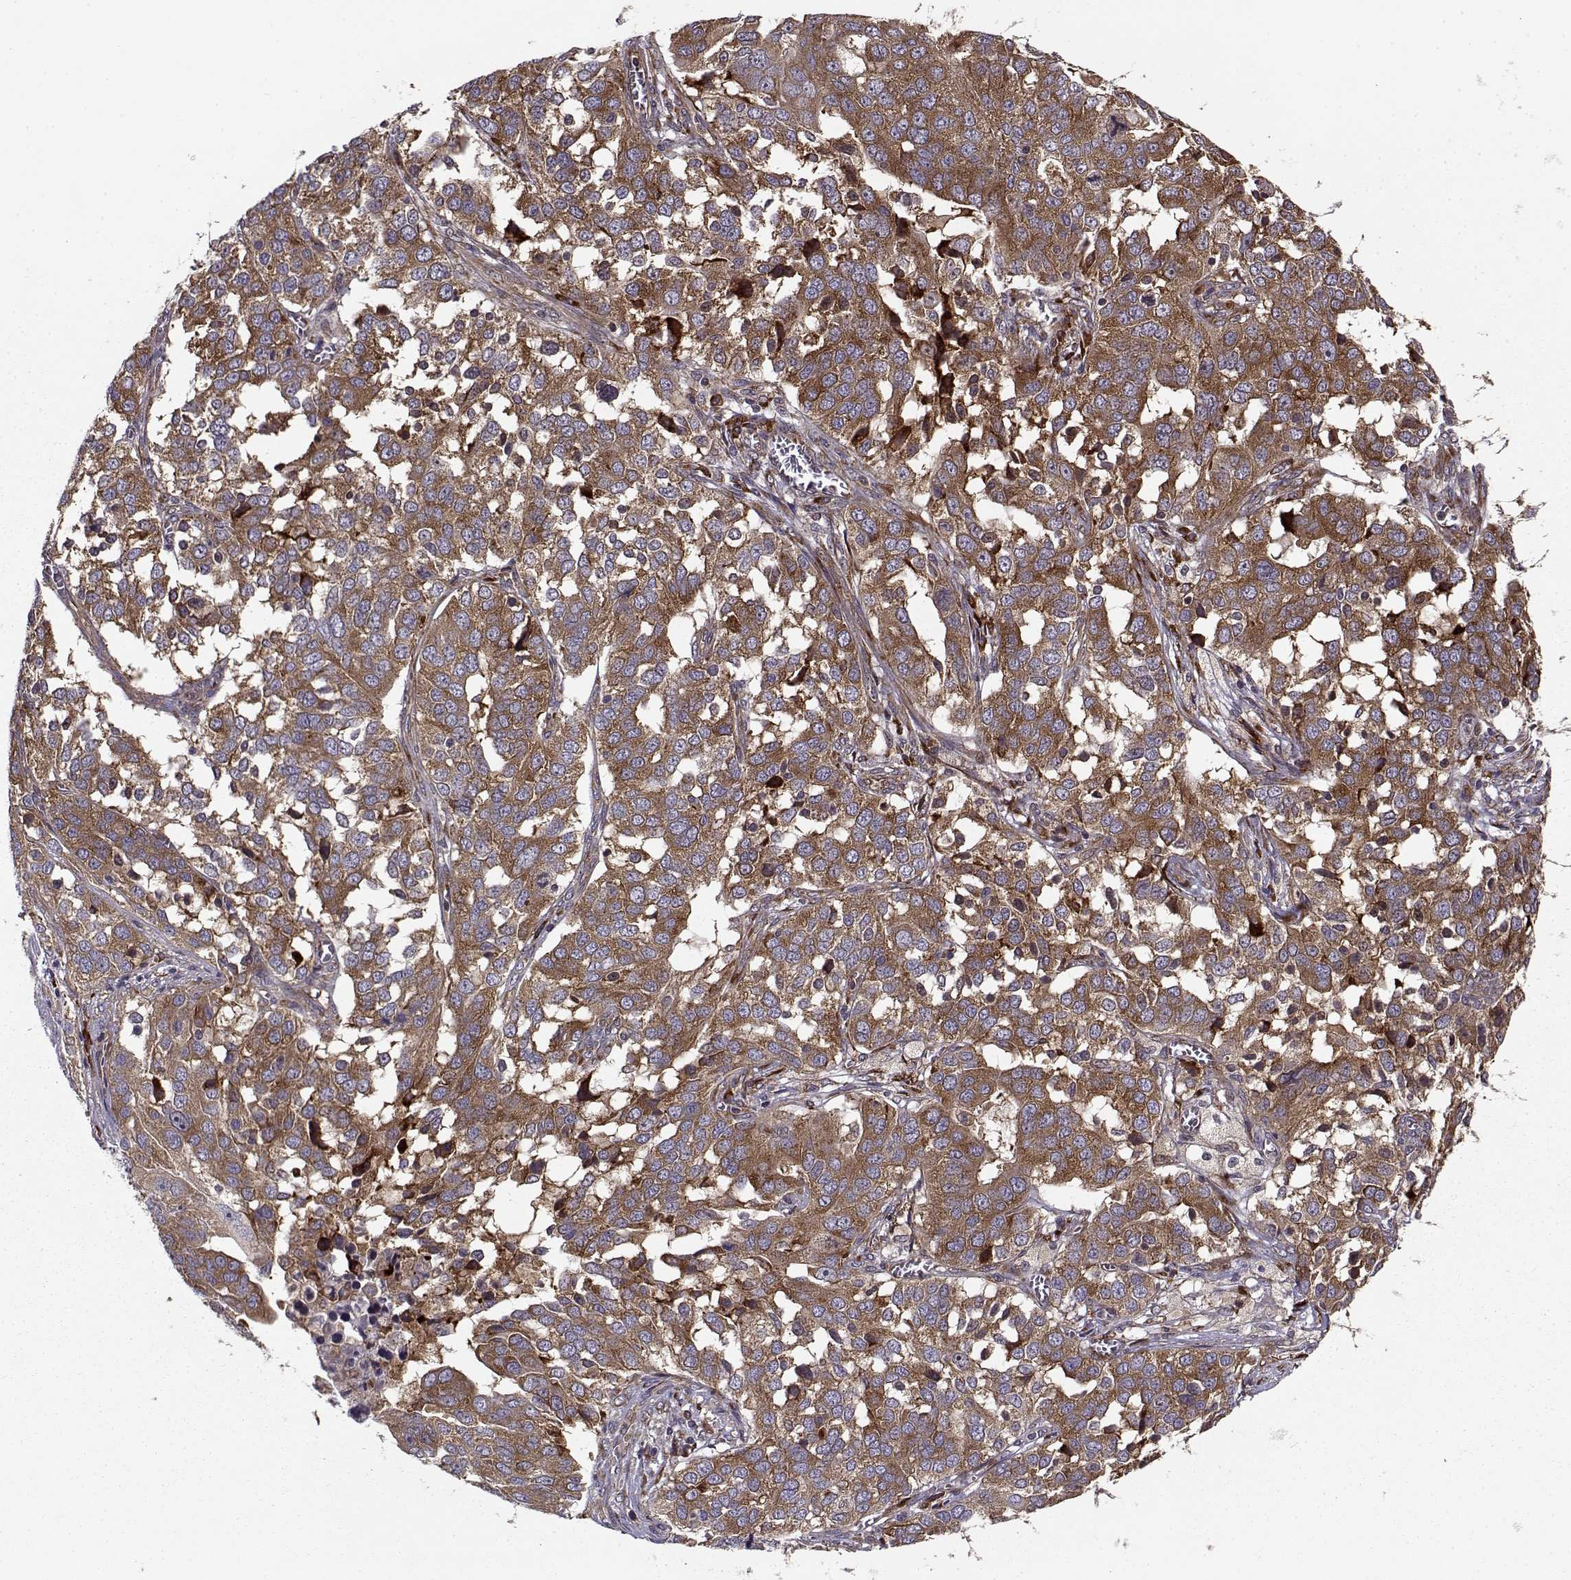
{"staining": {"intensity": "strong", "quantity": ">75%", "location": "cytoplasmic/membranous"}, "tissue": "ovarian cancer", "cell_type": "Tumor cells", "image_type": "cancer", "snomed": [{"axis": "morphology", "description": "Carcinoma, endometroid"}, {"axis": "topography", "description": "Soft tissue"}, {"axis": "topography", "description": "Ovary"}], "caption": "The histopathology image displays immunohistochemical staining of ovarian cancer (endometroid carcinoma). There is strong cytoplasmic/membranous expression is appreciated in approximately >75% of tumor cells.", "gene": "RPL31", "patient": {"sex": "female", "age": 52}}